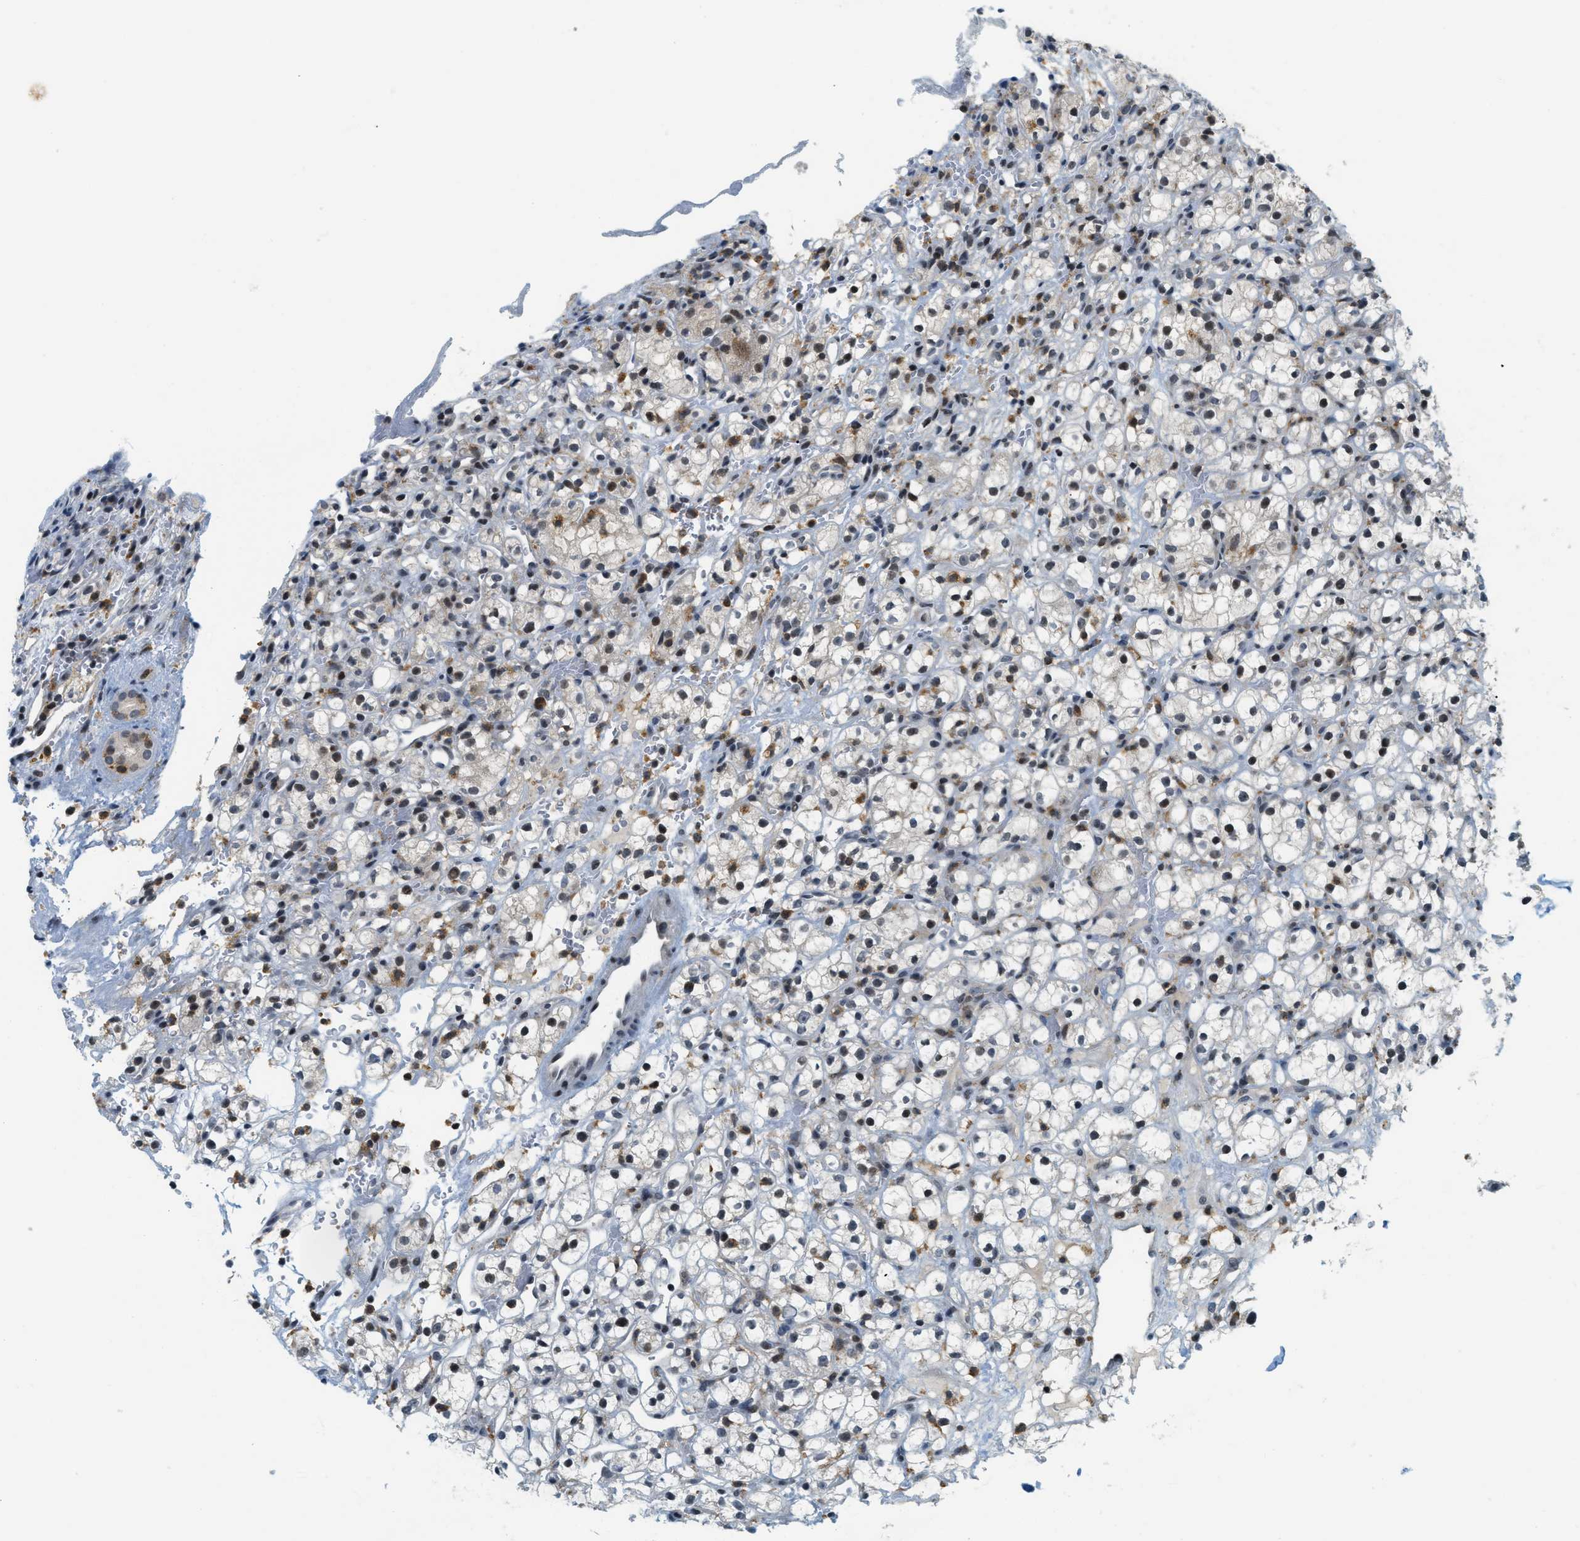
{"staining": {"intensity": "strong", "quantity": "25%-75%", "location": "nuclear"}, "tissue": "renal cancer", "cell_type": "Tumor cells", "image_type": "cancer", "snomed": [{"axis": "morphology", "description": "Adenocarcinoma, NOS"}, {"axis": "topography", "description": "Kidney"}], "caption": "Brown immunohistochemical staining in human renal adenocarcinoma exhibits strong nuclear staining in about 25%-75% of tumor cells.", "gene": "ING1", "patient": {"sex": "male", "age": 61}}